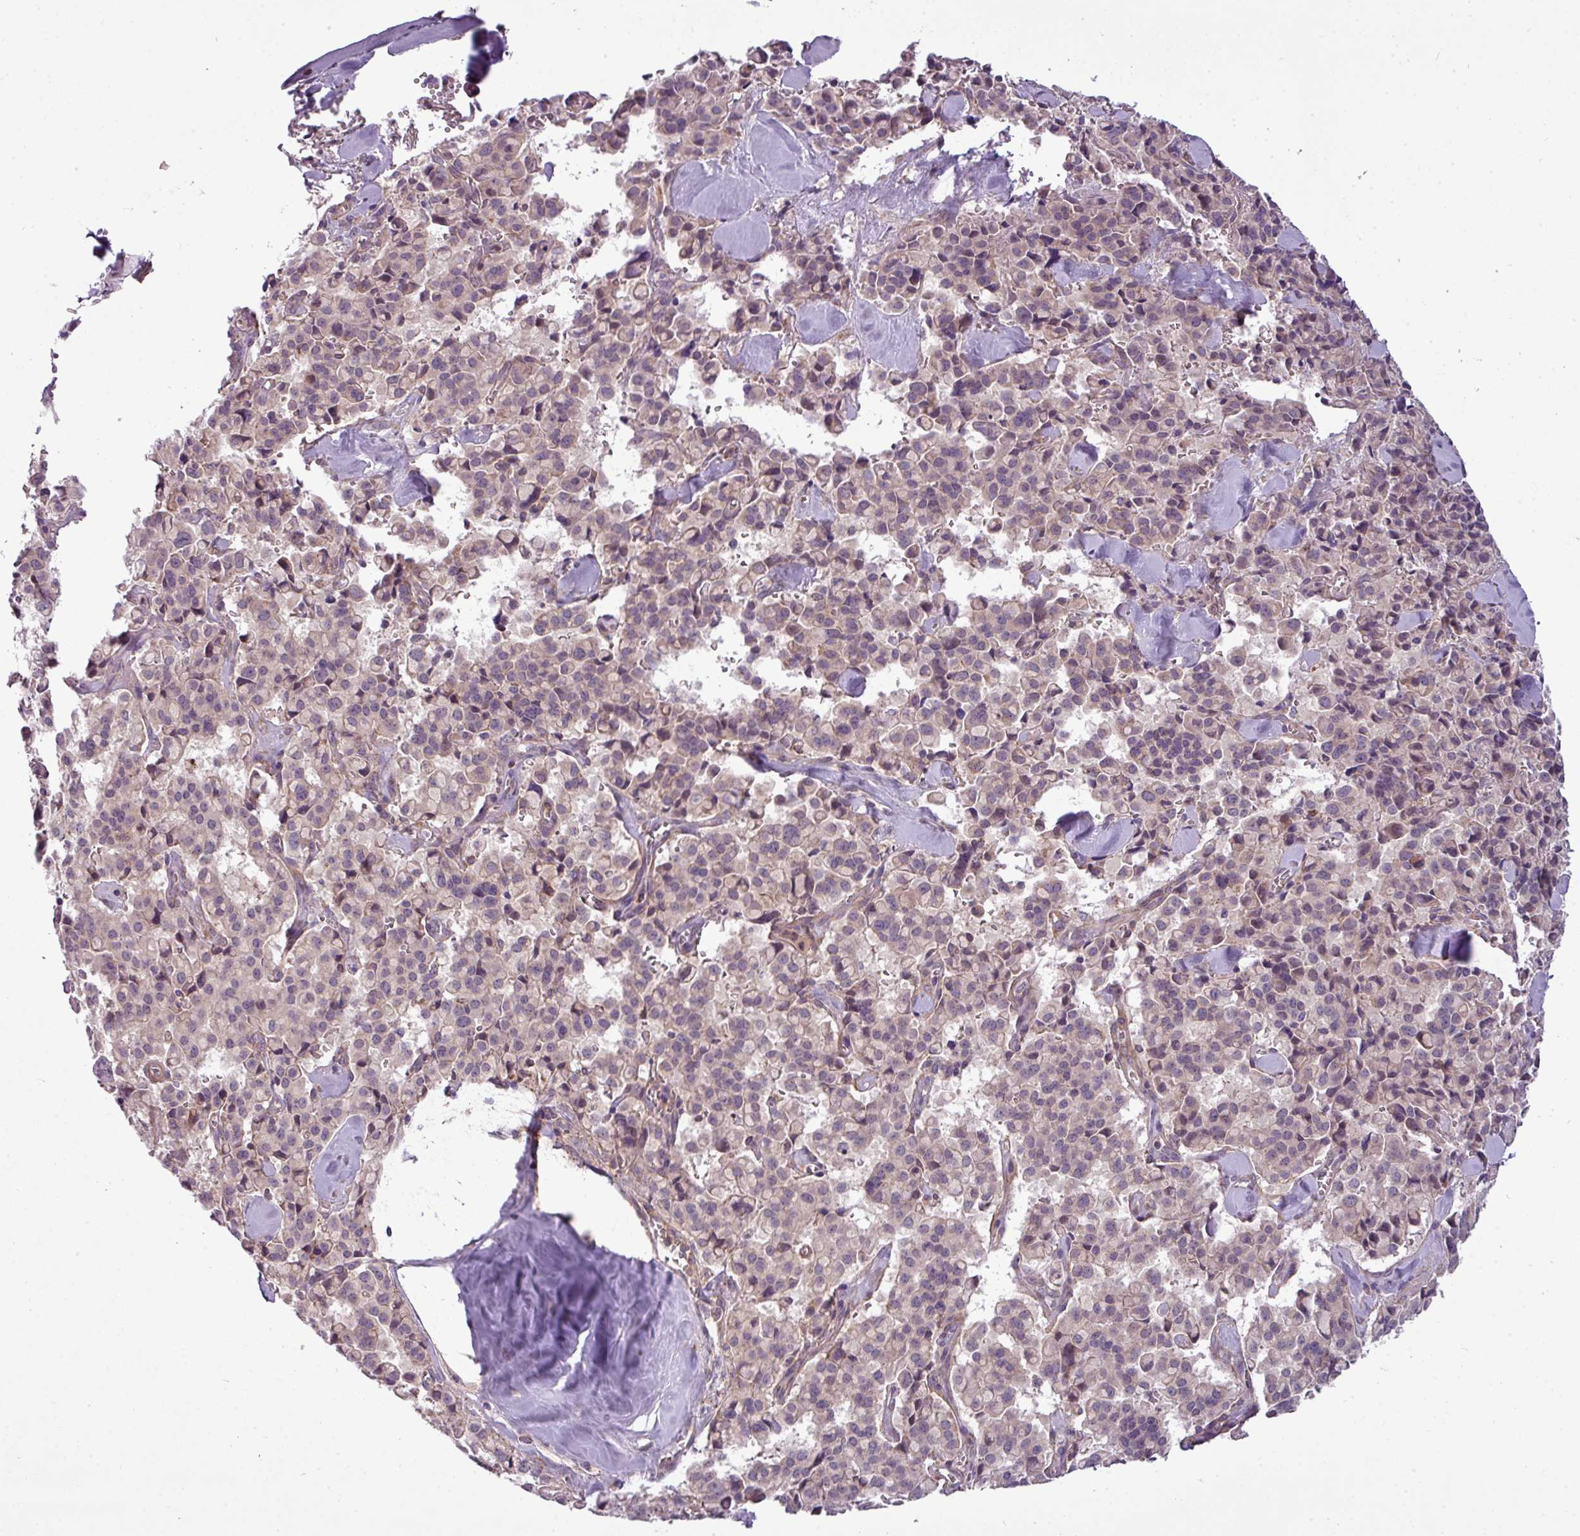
{"staining": {"intensity": "negative", "quantity": "none", "location": "none"}, "tissue": "pancreatic cancer", "cell_type": "Tumor cells", "image_type": "cancer", "snomed": [{"axis": "morphology", "description": "Adenocarcinoma, NOS"}, {"axis": "topography", "description": "Pancreas"}], "caption": "An immunohistochemistry photomicrograph of pancreatic cancer (adenocarcinoma) is shown. There is no staining in tumor cells of pancreatic cancer (adenocarcinoma).", "gene": "ZNF35", "patient": {"sex": "male", "age": 65}}